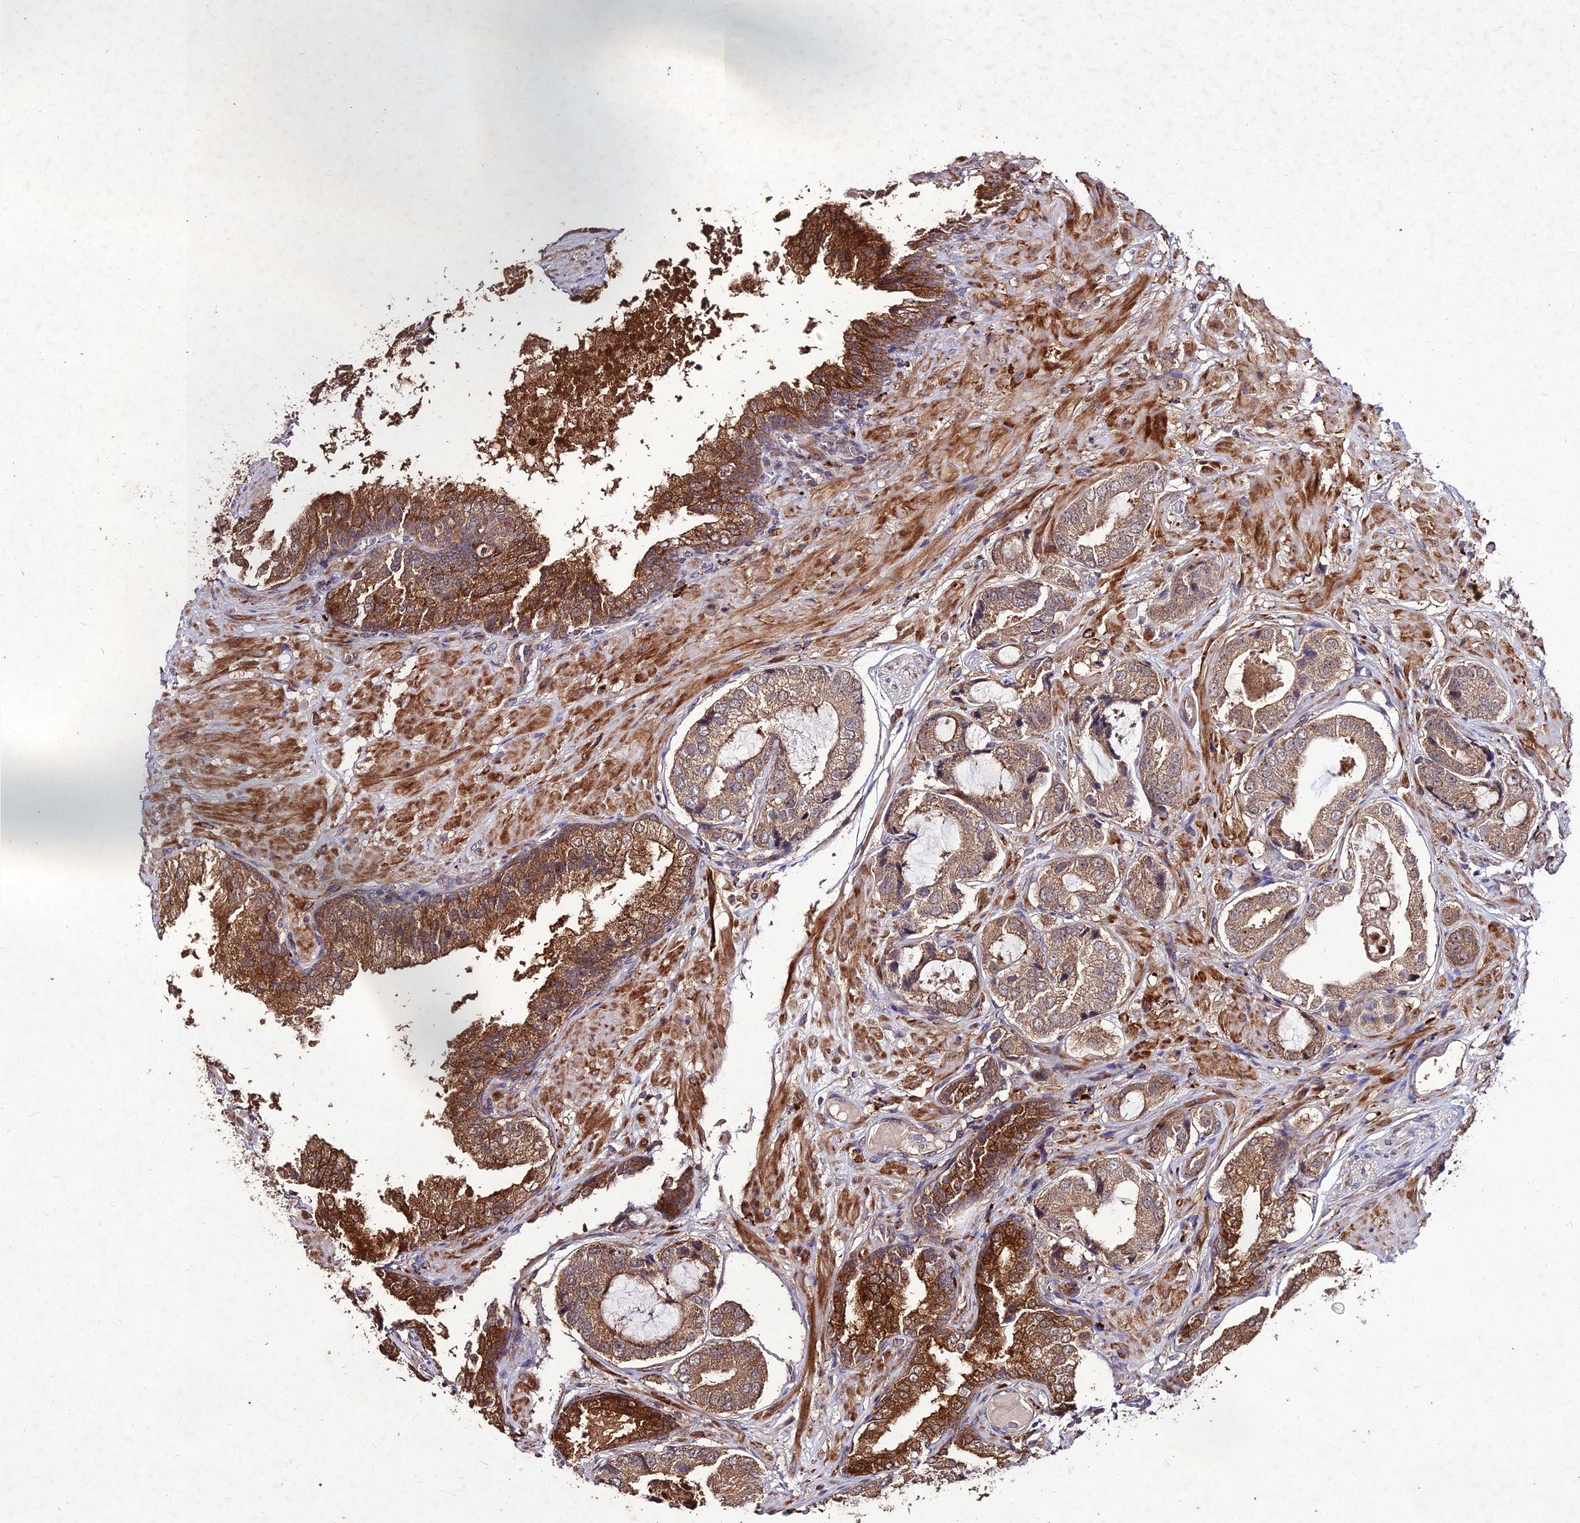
{"staining": {"intensity": "moderate", "quantity": ">75%", "location": "cytoplasmic/membranous"}, "tissue": "prostate cancer", "cell_type": "Tumor cells", "image_type": "cancer", "snomed": [{"axis": "morphology", "description": "Adenocarcinoma, High grade"}, {"axis": "topography", "description": "Prostate"}], "caption": "Immunohistochemistry (DAB) staining of prostate cancer exhibits moderate cytoplasmic/membranous protein staining in about >75% of tumor cells. (brown staining indicates protein expression, while blue staining denotes nuclei).", "gene": "ZNF766", "patient": {"sex": "male", "age": 59}}